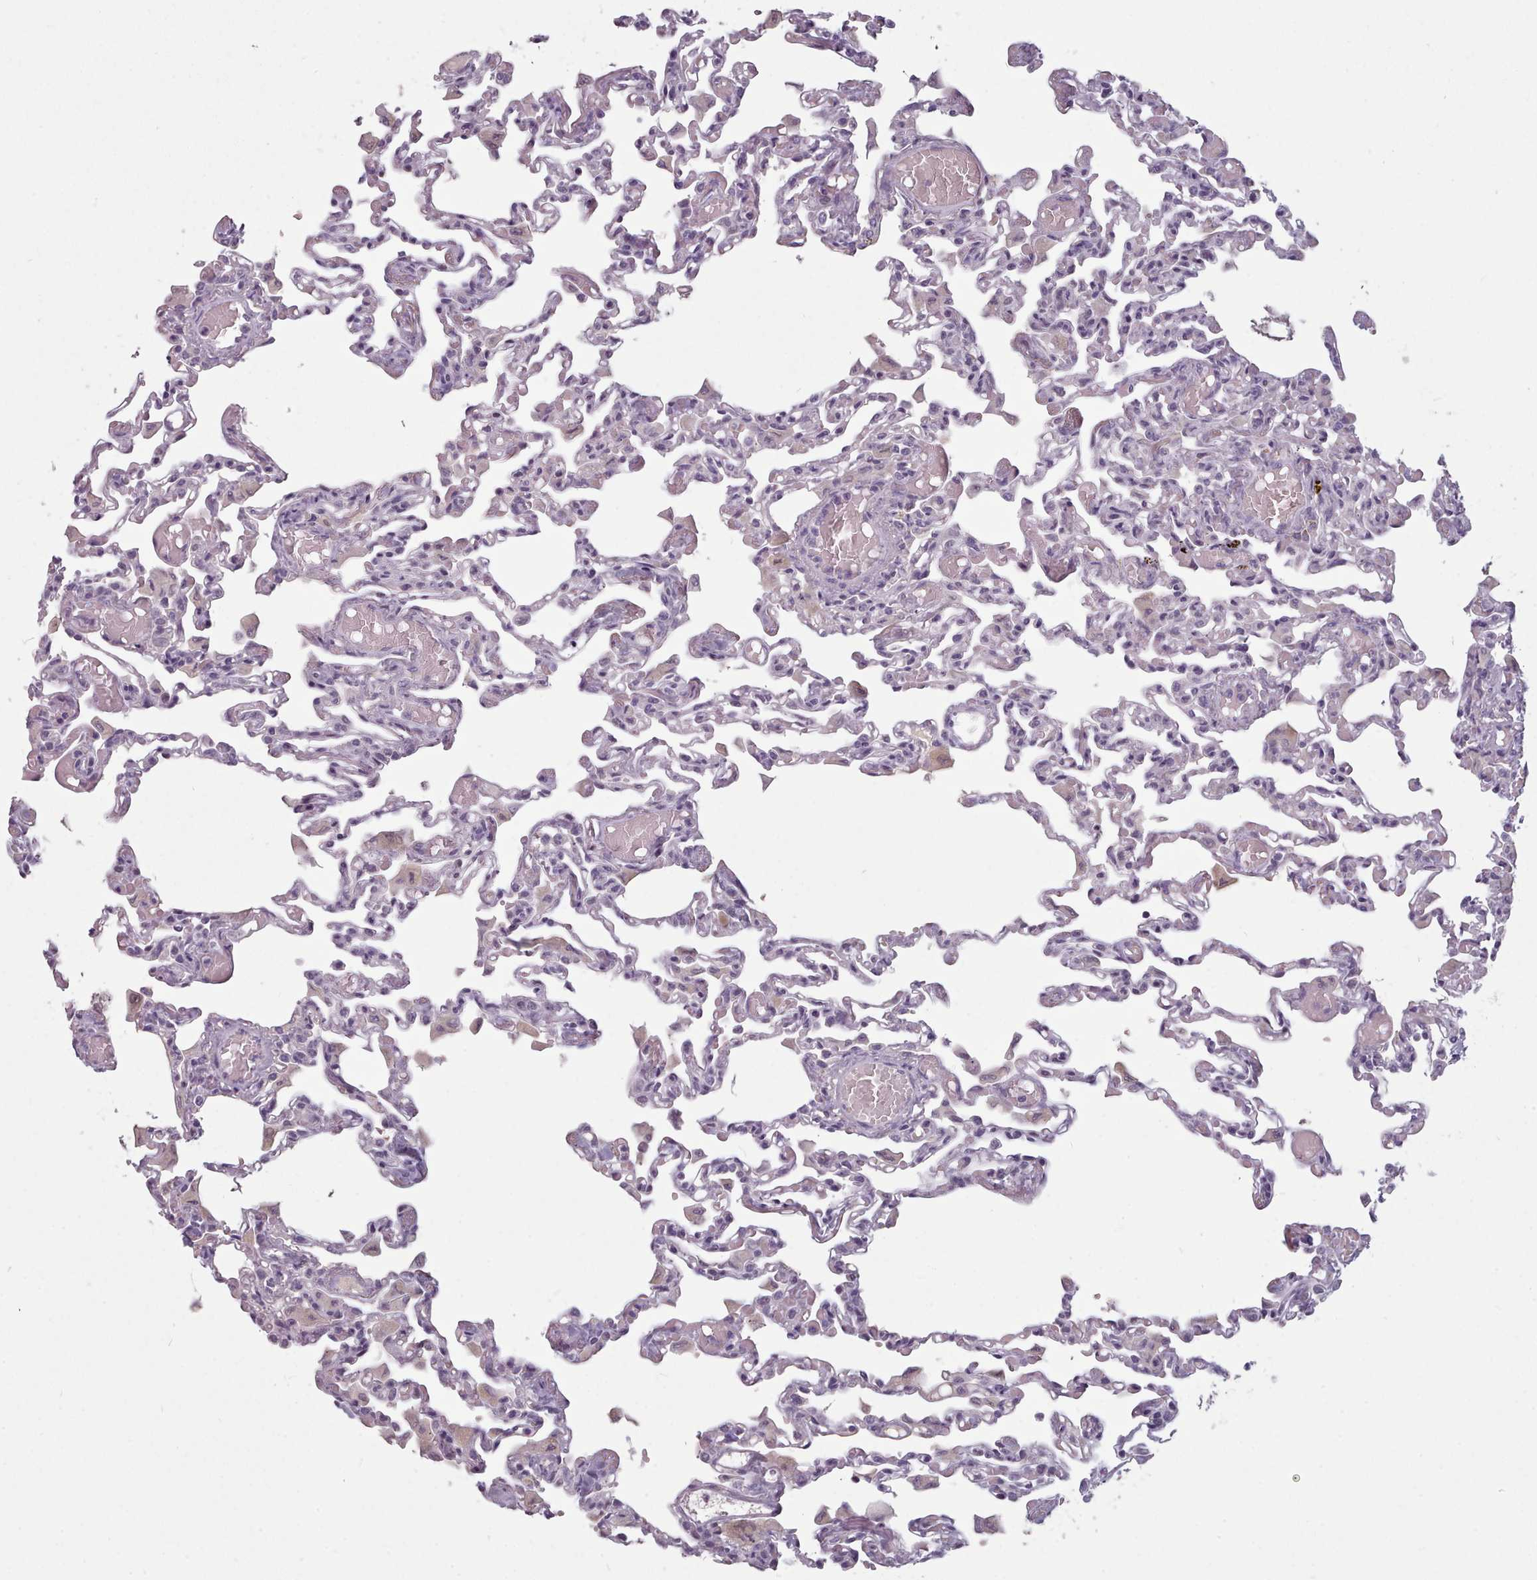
{"staining": {"intensity": "negative", "quantity": "none", "location": "none"}, "tissue": "lung", "cell_type": "Alveolar cells", "image_type": "normal", "snomed": [{"axis": "morphology", "description": "Normal tissue, NOS"}, {"axis": "topography", "description": "Bronchus"}, {"axis": "topography", "description": "Lung"}], "caption": "DAB immunohistochemical staining of normal lung displays no significant expression in alveolar cells.", "gene": "PBX4", "patient": {"sex": "female", "age": 49}}